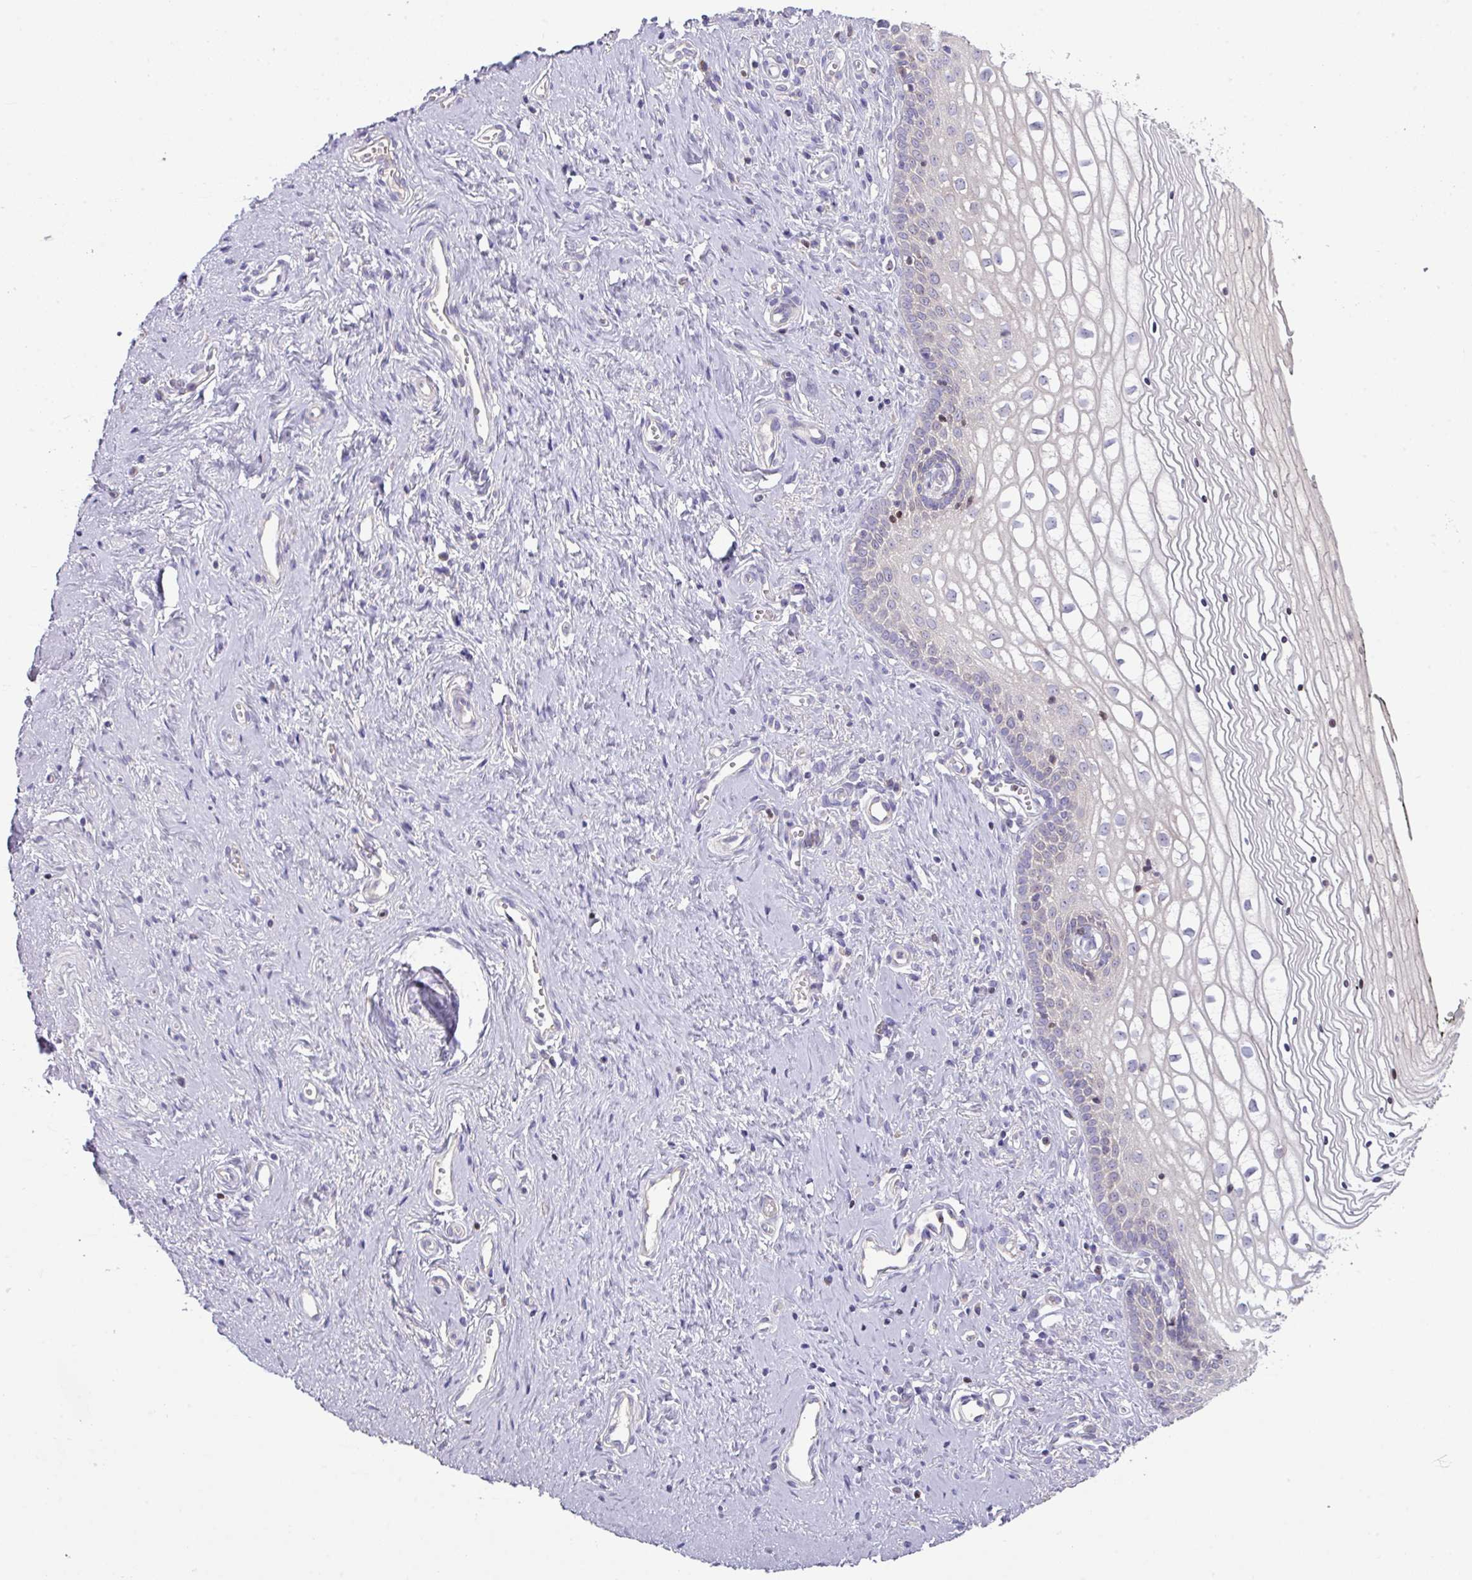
{"staining": {"intensity": "negative", "quantity": "none", "location": "none"}, "tissue": "vagina", "cell_type": "Squamous epithelial cells", "image_type": "normal", "snomed": [{"axis": "morphology", "description": "Normal tissue, NOS"}, {"axis": "topography", "description": "Vagina"}], "caption": "The micrograph exhibits no significant expression in squamous epithelial cells of vagina. Nuclei are stained in blue.", "gene": "ZNF394", "patient": {"sex": "female", "age": 59}}